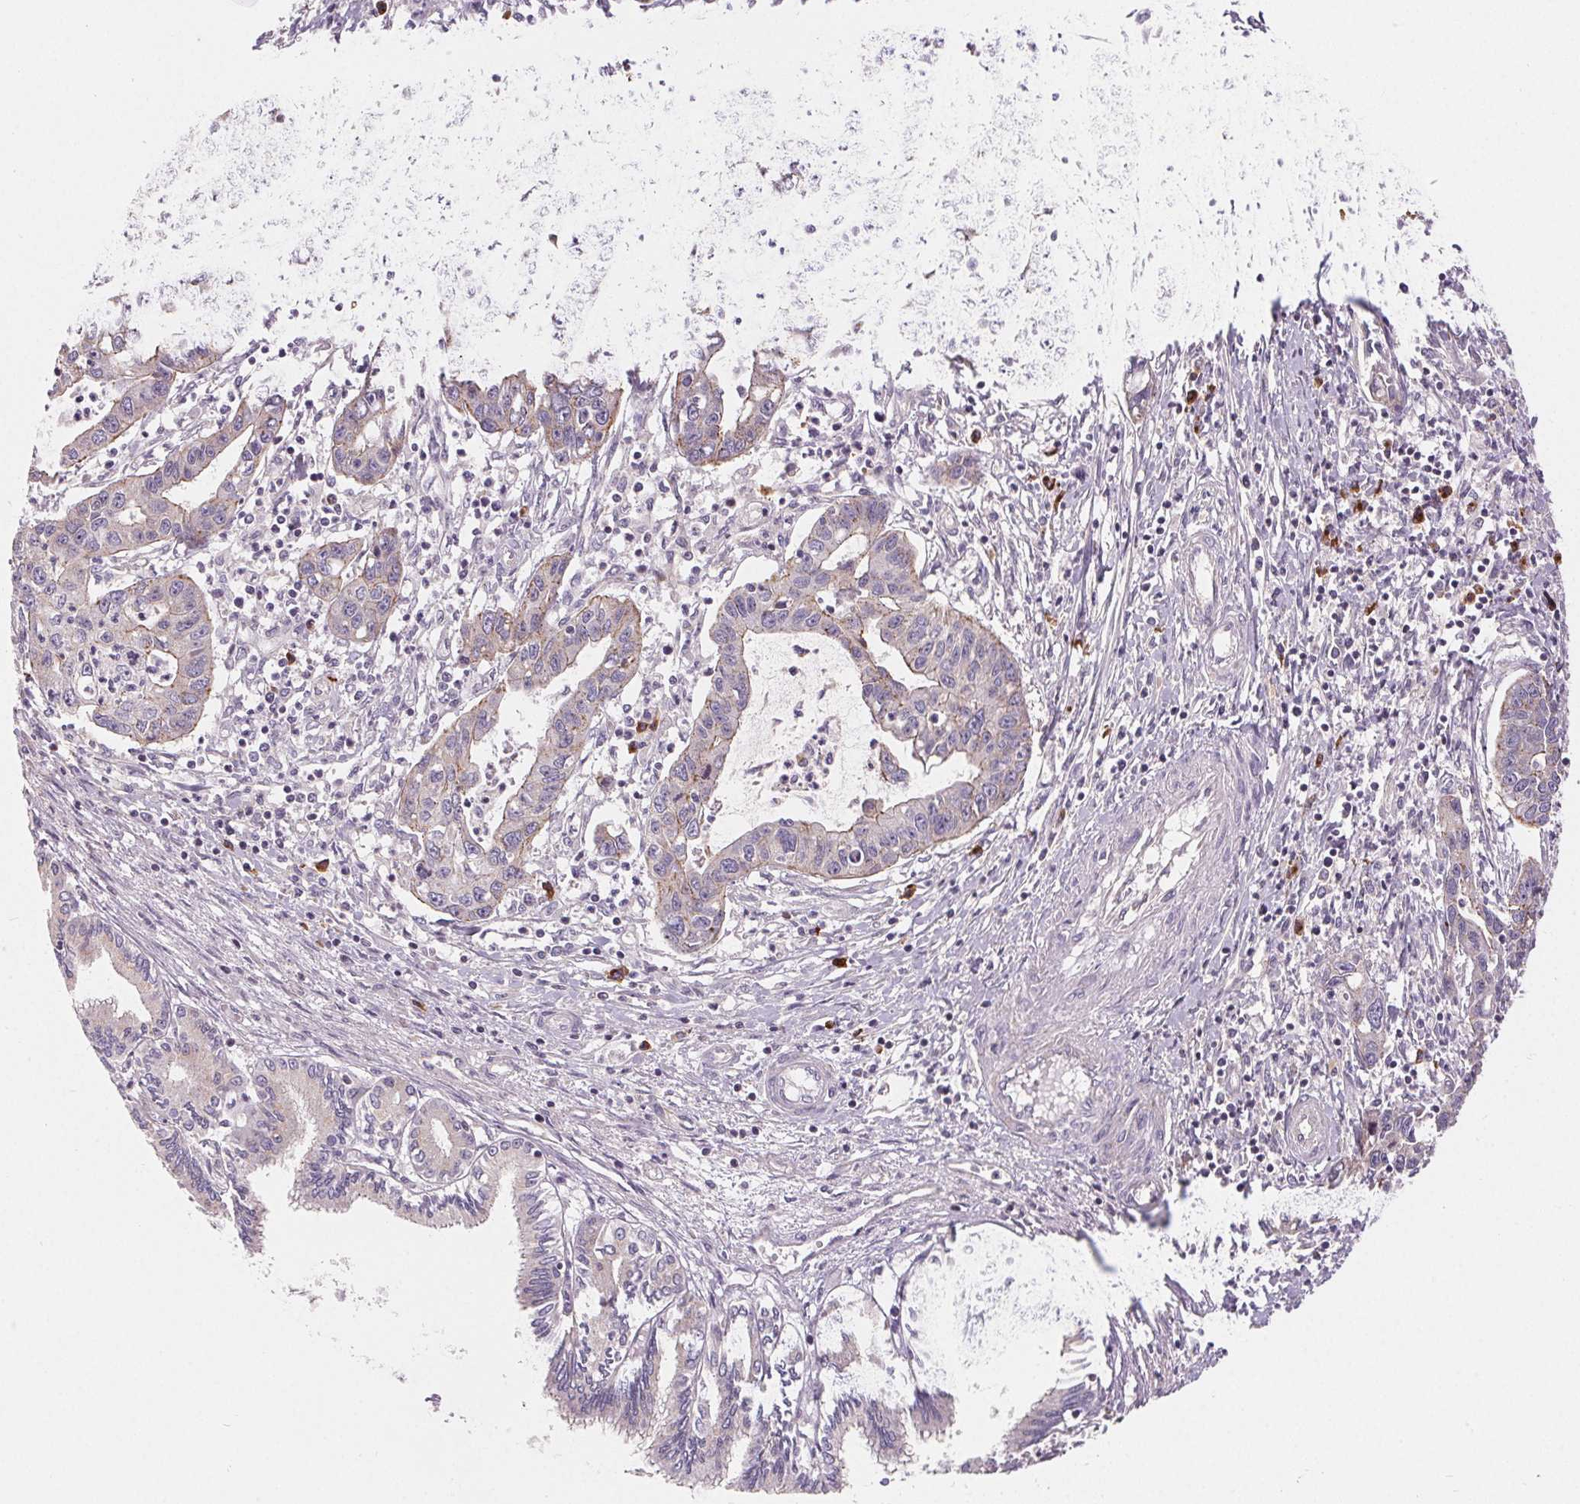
{"staining": {"intensity": "negative", "quantity": "none", "location": "none"}, "tissue": "liver cancer", "cell_type": "Tumor cells", "image_type": "cancer", "snomed": [{"axis": "morphology", "description": "Cholangiocarcinoma"}, {"axis": "topography", "description": "Liver"}], "caption": "Immunohistochemistry (IHC) image of human liver cancer stained for a protein (brown), which demonstrates no positivity in tumor cells. (DAB (3,3'-diaminobenzidine) immunohistochemistry, high magnification).", "gene": "APLP1", "patient": {"sex": "male", "age": 58}}